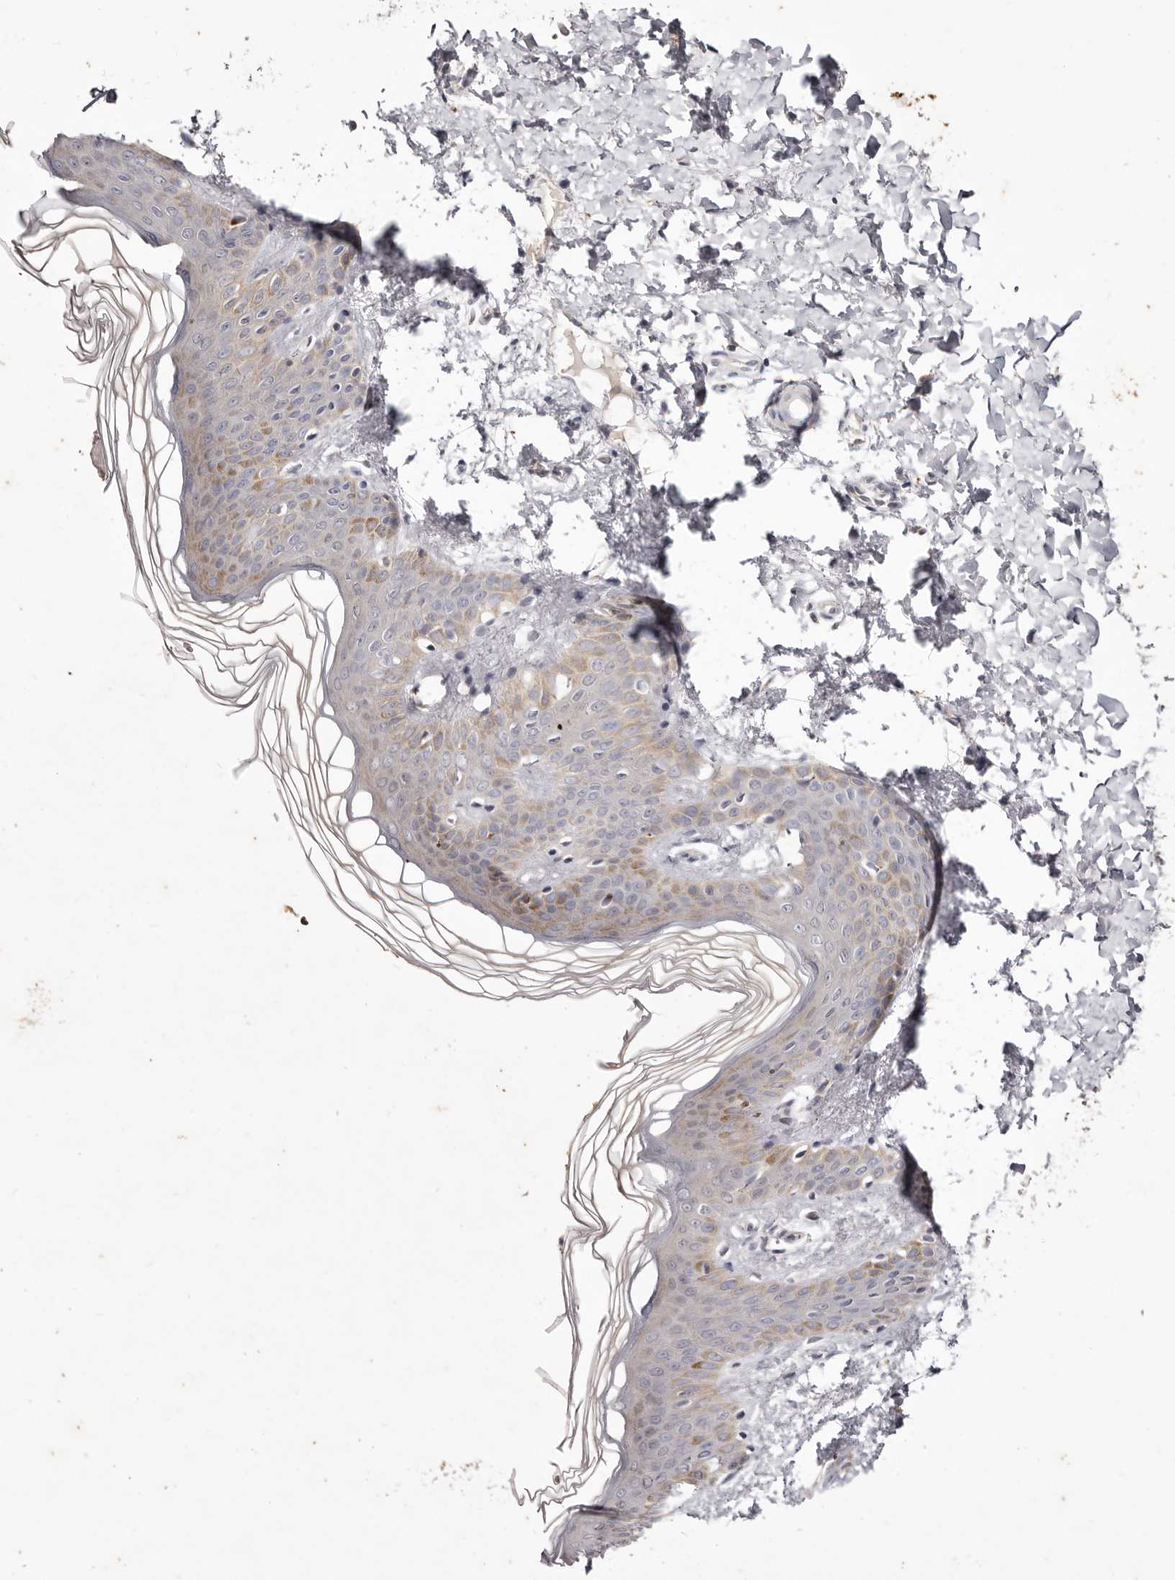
{"staining": {"intensity": "negative", "quantity": "none", "location": "none"}, "tissue": "skin", "cell_type": "Fibroblasts", "image_type": "normal", "snomed": [{"axis": "morphology", "description": "Normal tissue, NOS"}, {"axis": "morphology", "description": "Neoplasm, benign, NOS"}, {"axis": "topography", "description": "Skin"}, {"axis": "topography", "description": "Soft tissue"}], "caption": "An image of skin stained for a protein demonstrates no brown staining in fibroblasts. (Brightfield microscopy of DAB (3,3'-diaminobenzidine) IHC at high magnification).", "gene": "GARNL3", "patient": {"sex": "male", "age": 26}}